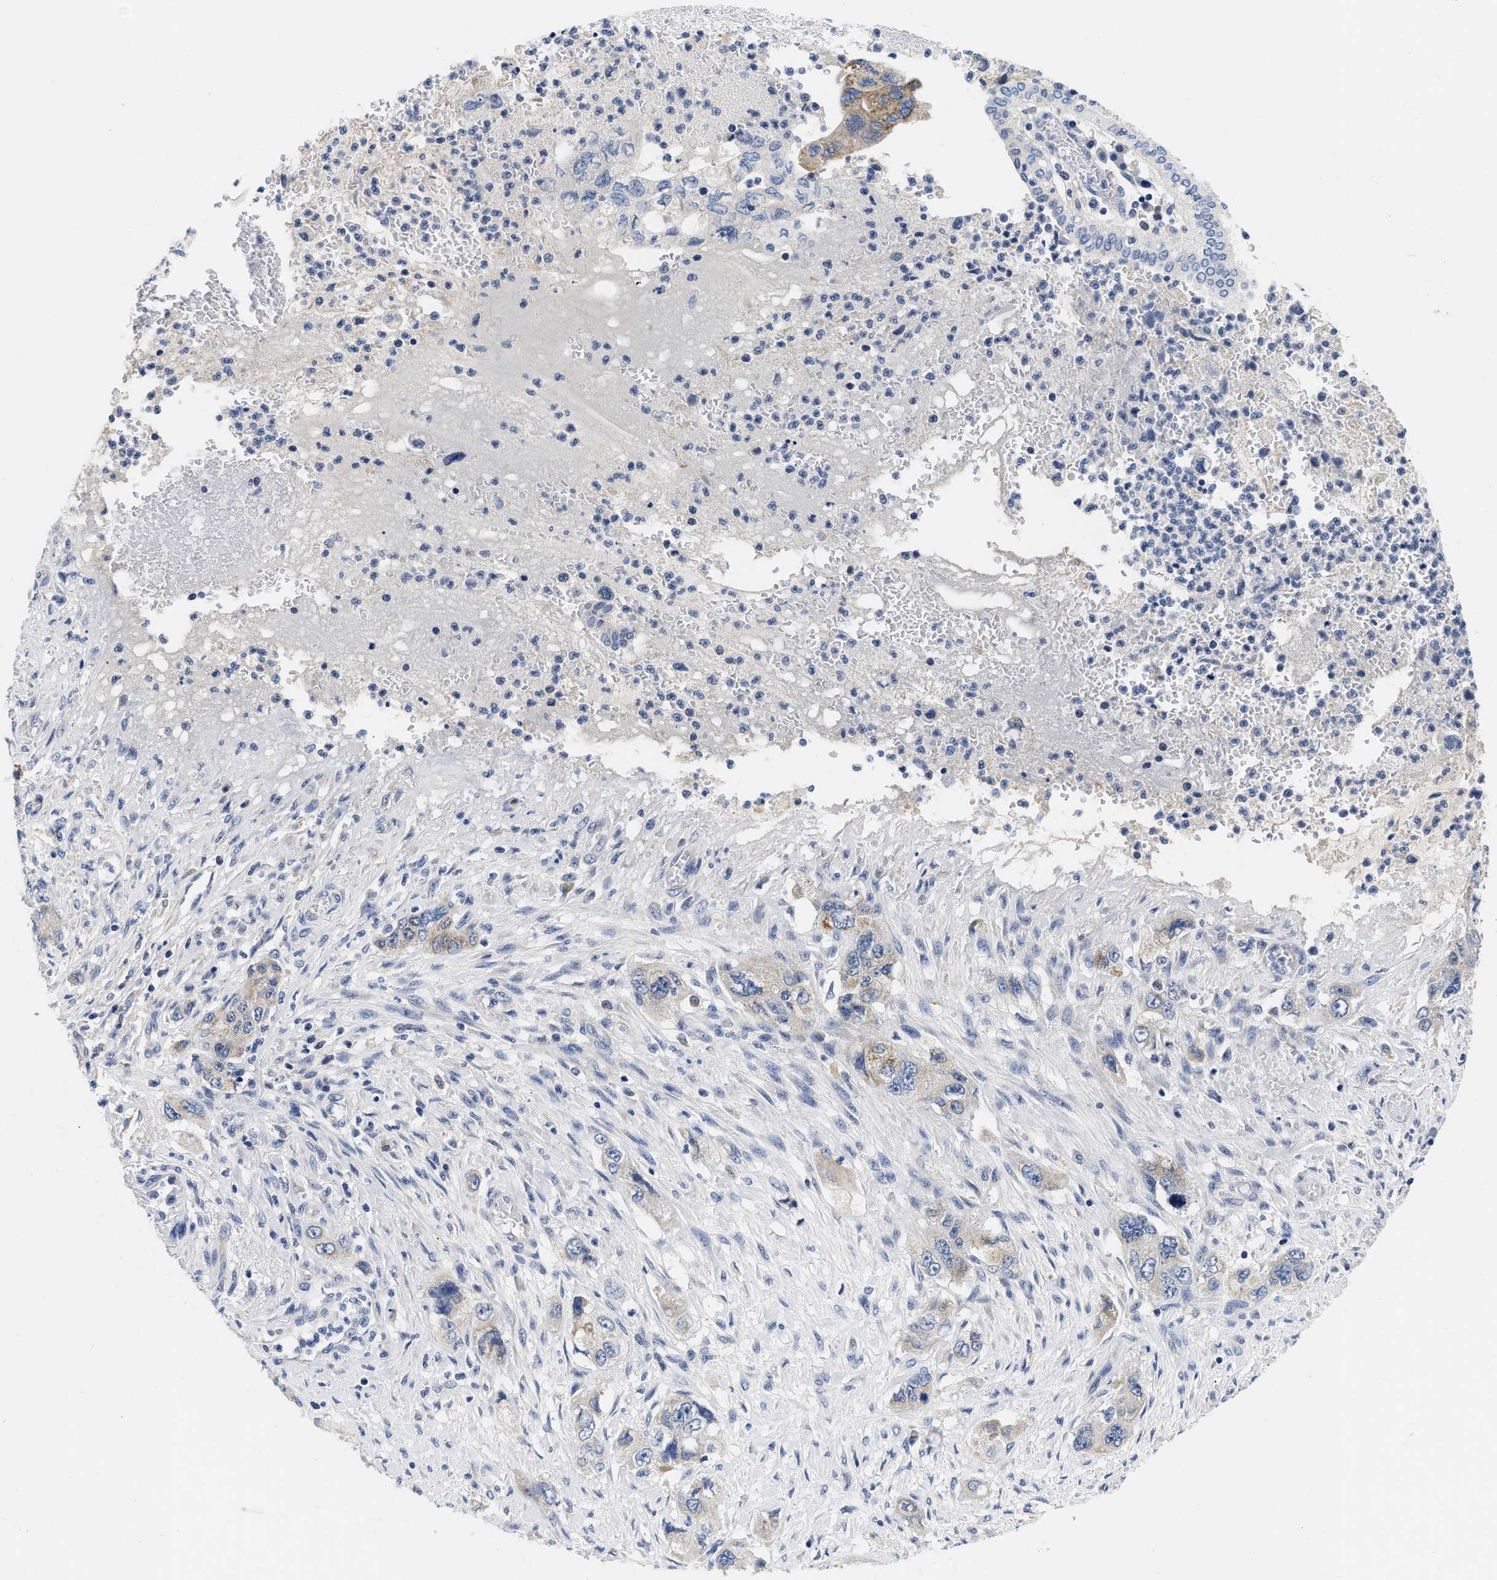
{"staining": {"intensity": "negative", "quantity": "none", "location": "none"}, "tissue": "pancreatic cancer", "cell_type": "Tumor cells", "image_type": "cancer", "snomed": [{"axis": "morphology", "description": "Adenocarcinoma, NOS"}, {"axis": "topography", "description": "Pancreas"}], "caption": "Adenocarcinoma (pancreatic) was stained to show a protein in brown. There is no significant staining in tumor cells. Brightfield microscopy of immunohistochemistry (IHC) stained with DAB (brown) and hematoxylin (blue), captured at high magnification.", "gene": "PDP1", "patient": {"sex": "female", "age": 73}}